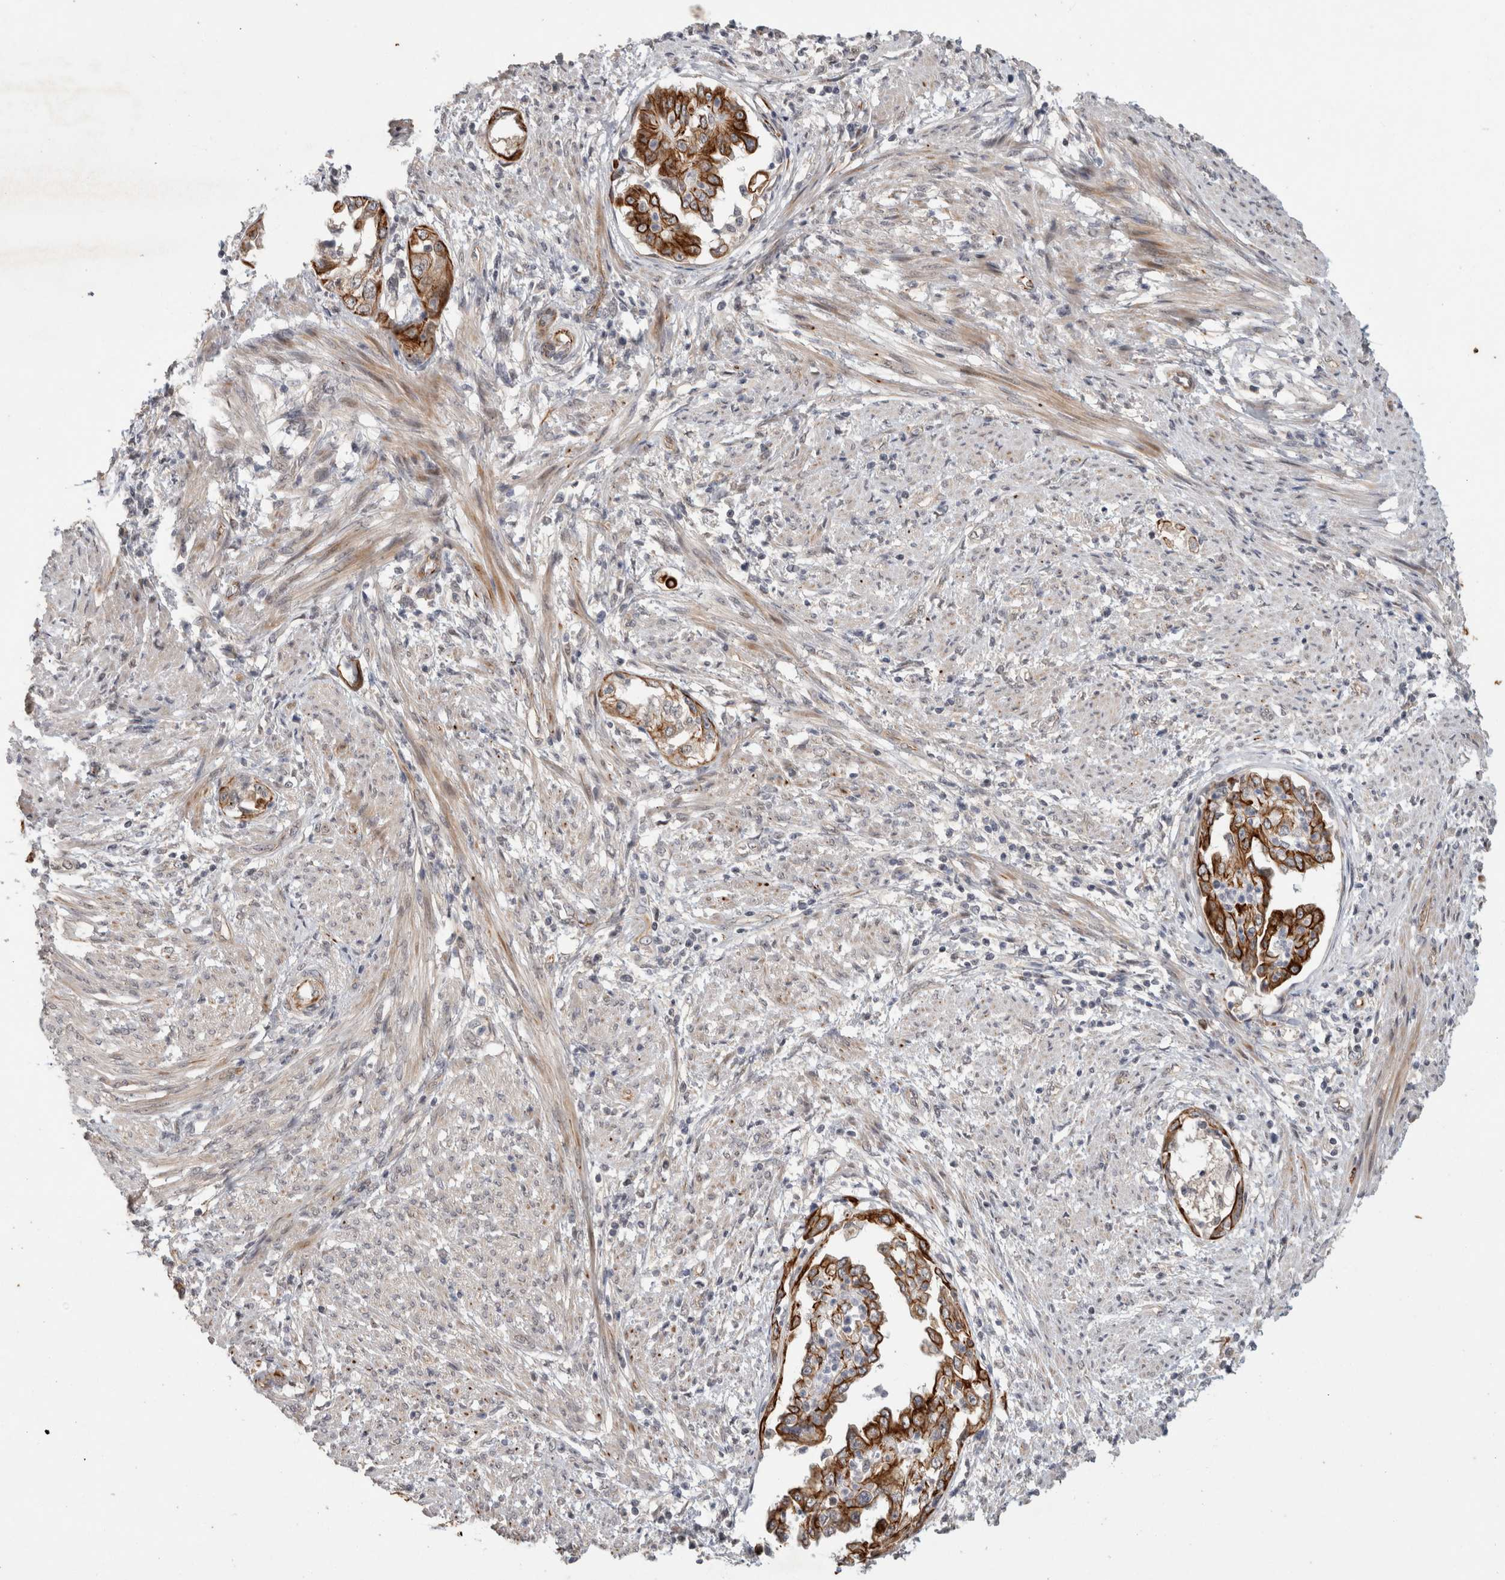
{"staining": {"intensity": "strong", "quantity": ">75%", "location": "cytoplasmic/membranous"}, "tissue": "endometrial cancer", "cell_type": "Tumor cells", "image_type": "cancer", "snomed": [{"axis": "morphology", "description": "Adenocarcinoma, NOS"}, {"axis": "topography", "description": "Endometrium"}], "caption": "This histopathology image demonstrates immunohistochemistry staining of human endometrial cancer, with high strong cytoplasmic/membranous positivity in approximately >75% of tumor cells.", "gene": "CRISPLD1", "patient": {"sex": "female", "age": 85}}